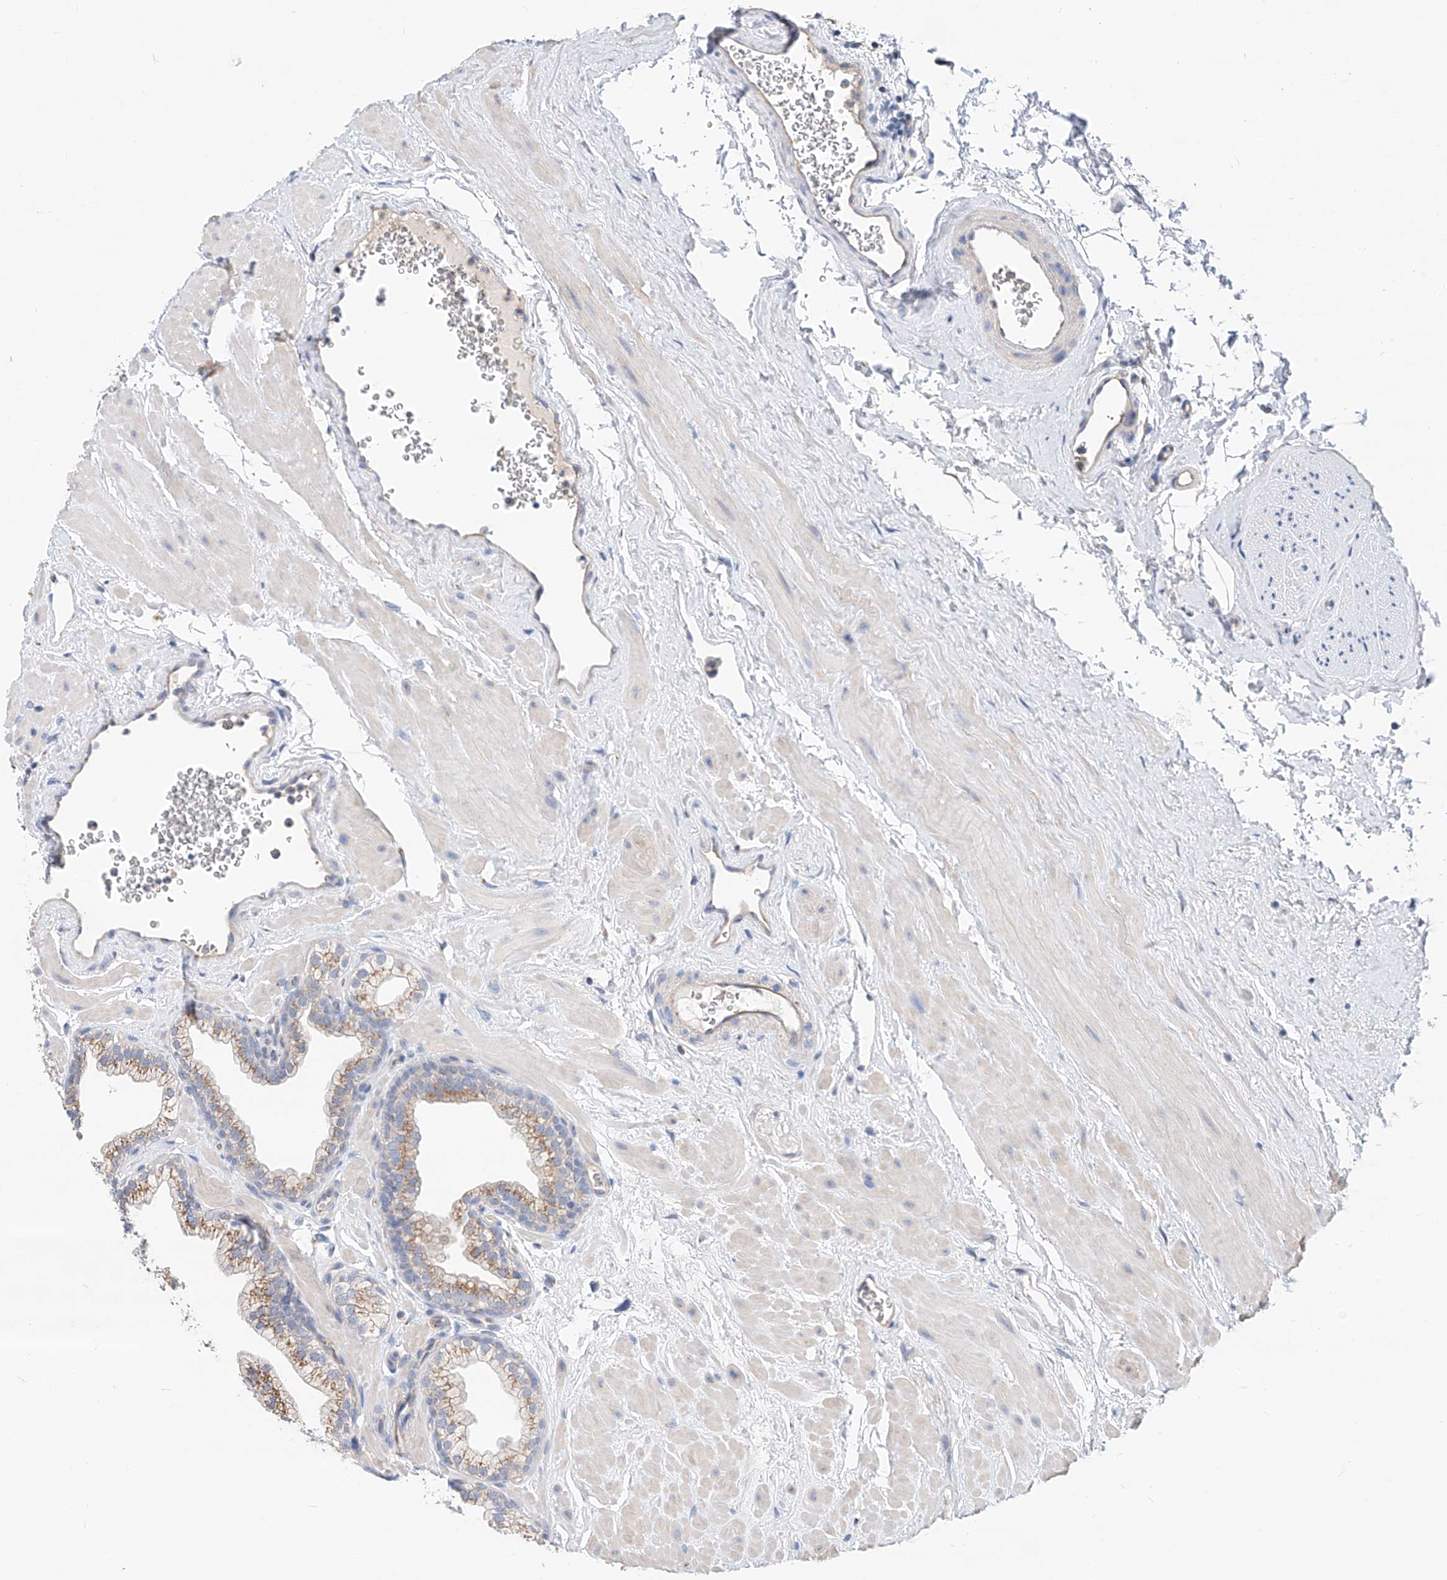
{"staining": {"intensity": "moderate", "quantity": "<25%", "location": "cytoplasmic/membranous"}, "tissue": "prostate", "cell_type": "Glandular cells", "image_type": "normal", "snomed": [{"axis": "morphology", "description": "Normal tissue, NOS"}, {"axis": "morphology", "description": "Urothelial carcinoma, Low grade"}, {"axis": "topography", "description": "Urinary bladder"}, {"axis": "topography", "description": "Prostate"}], "caption": "An immunohistochemistry (IHC) micrograph of normal tissue is shown. Protein staining in brown labels moderate cytoplasmic/membranous positivity in prostate within glandular cells. The protein of interest is stained brown, and the nuclei are stained in blue (DAB IHC with brightfield microscopy, high magnification).", "gene": "SLC22A7", "patient": {"sex": "male", "age": 60}}